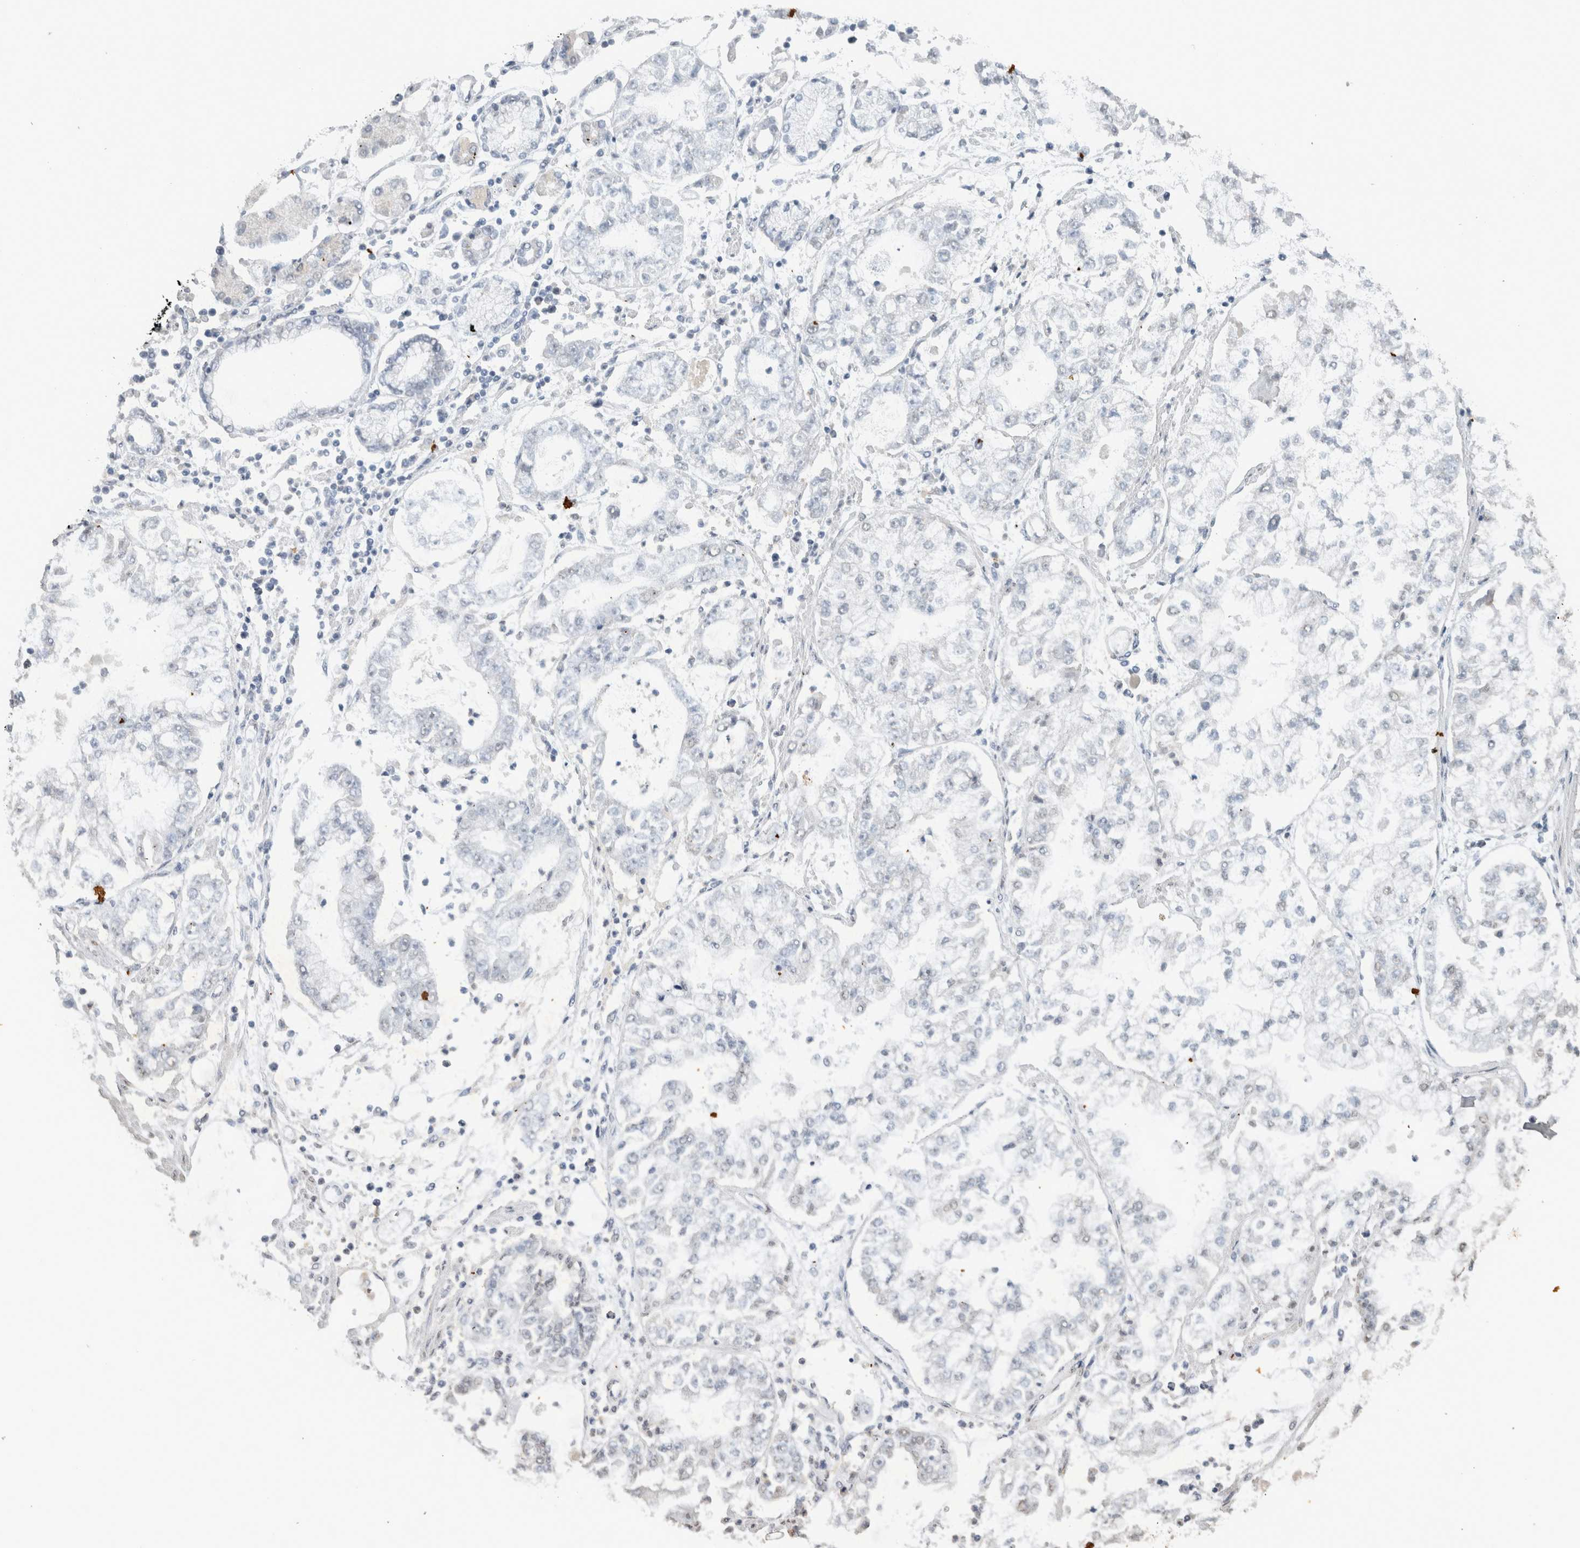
{"staining": {"intensity": "negative", "quantity": "none", "location": "none"}, "tissue": "stomach cancer", "cell_type": "Tumor cells", "image_type": "cancer", "snomed": [{"axis": "morphology", "description": "Adenocarcinoma, NOS"}, {"axis": "topography", "description": "Stomach"}], "caption": "Immunohistochemistry of human stomach adenocarcinoma reveals no expression in tumor cells.", "gene": "HAND2", "patient": {"sex": "male", "age": 76}}